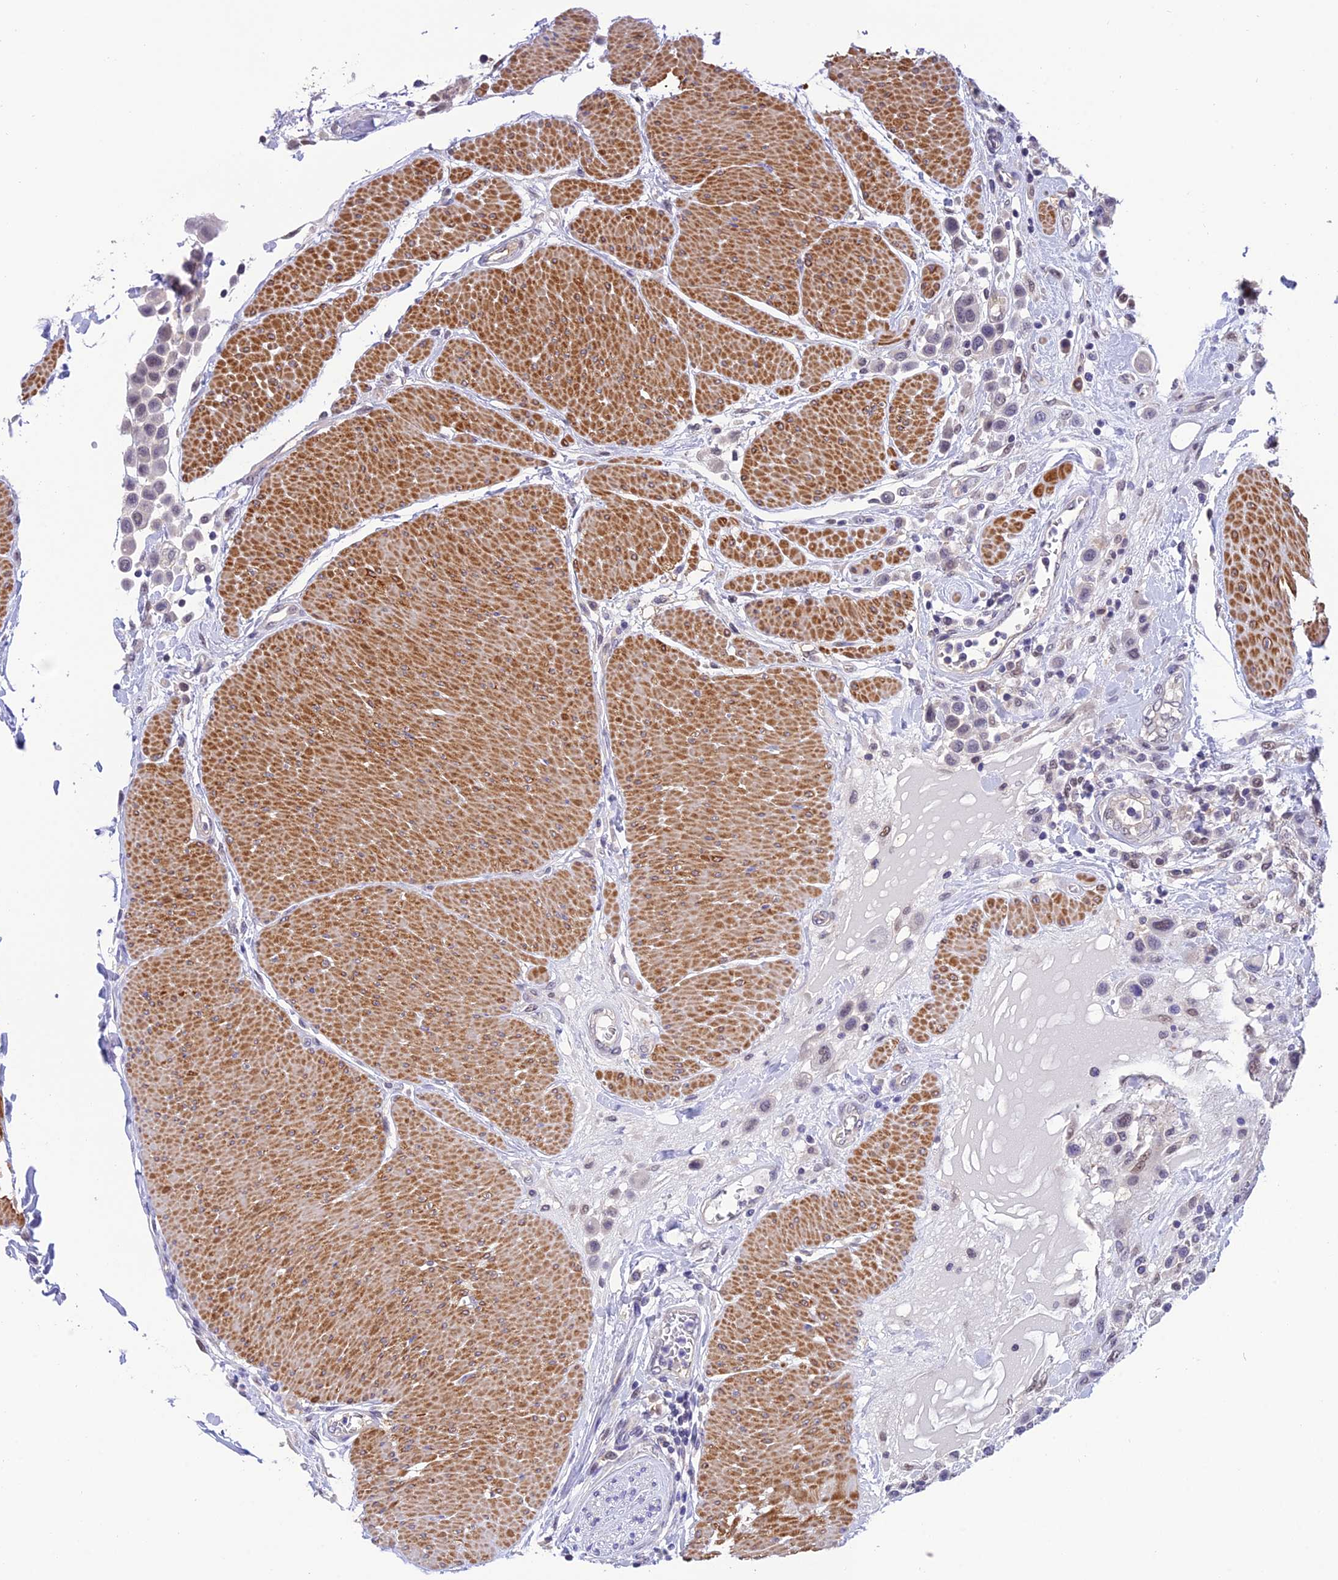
{"staining": {"intensity": "negative", "quantity": "none", "location": "none"}, "tissue": "urothelial cancer", "cell_type": "Tumor cells", "image_type": "cancer", "snomed": [{"axis": "morphology", "description": "Urothelial carcinoma, High grade"}, {"axis": "topography", "description": "Urinary bladder"}], "caption": "High power microscopy photomicrograph of an IHC image of urothelial carcinoma (high-grade), revealing no significant positivity in tumor cells. (Brightfield microscopy of DAB IHC at high magnification).", "gene": "PSMB3", "patient": {"sex": "male", "age": 50}}